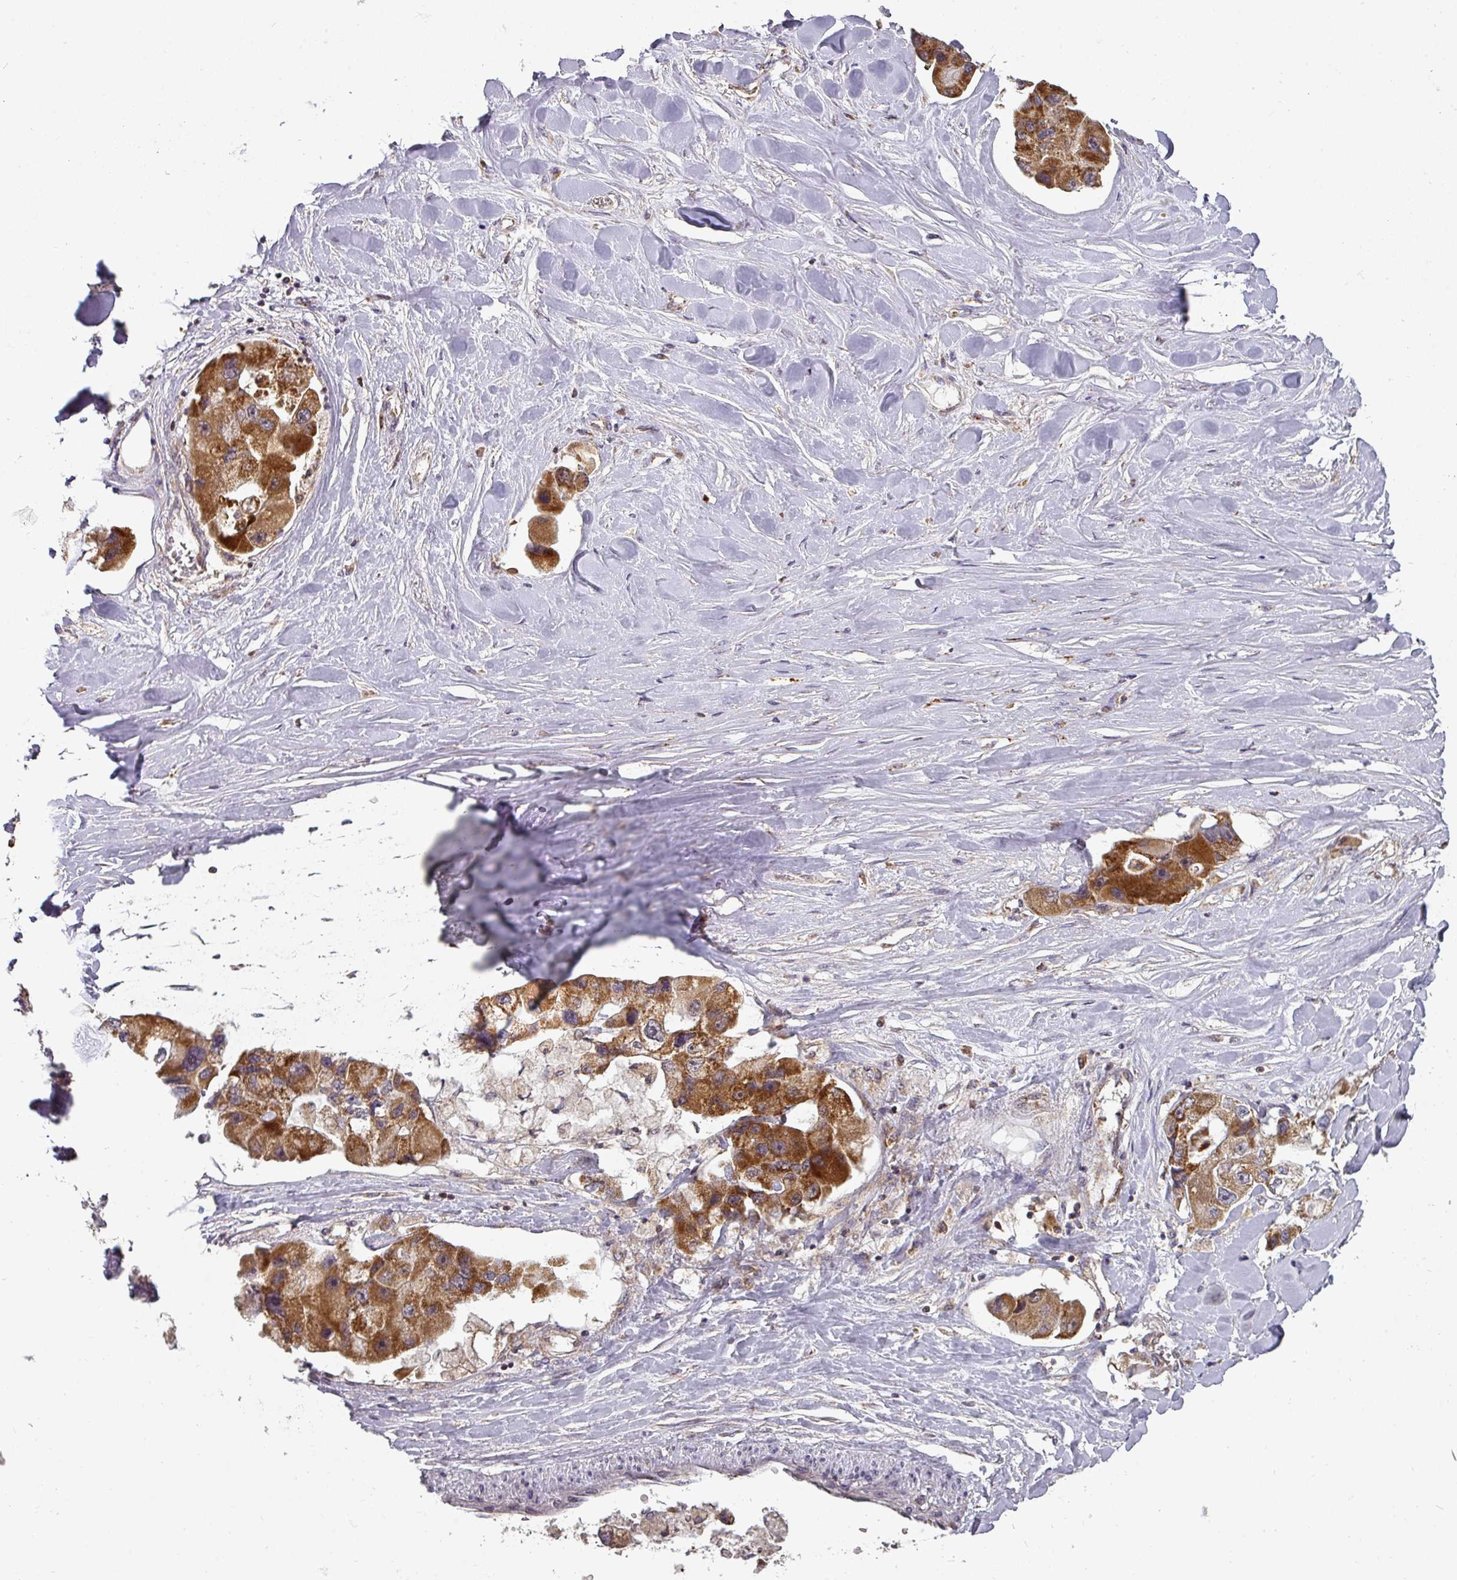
{"staining": {"intensity": "strong", "quantity": ">75%", "location": "cytoplasmic/membranous"}, "tissue": "lung cancer", "cell_type": "Tumor cells", "image_type": "cancer", "snomed": [{"axis": "morphology", "description": "Adenocarcinoma, NOS"}, {"axis": "topography", "description": "Lung"}], "caption": "Immunohistochemical staining of adenocarcinoma (lung) displays high levels of strong cytoplasmic/membranous protein staining in about >75% of tumor cells.", "gene": "MRPS16", "patient": {"sex": "female", "age": 54}}